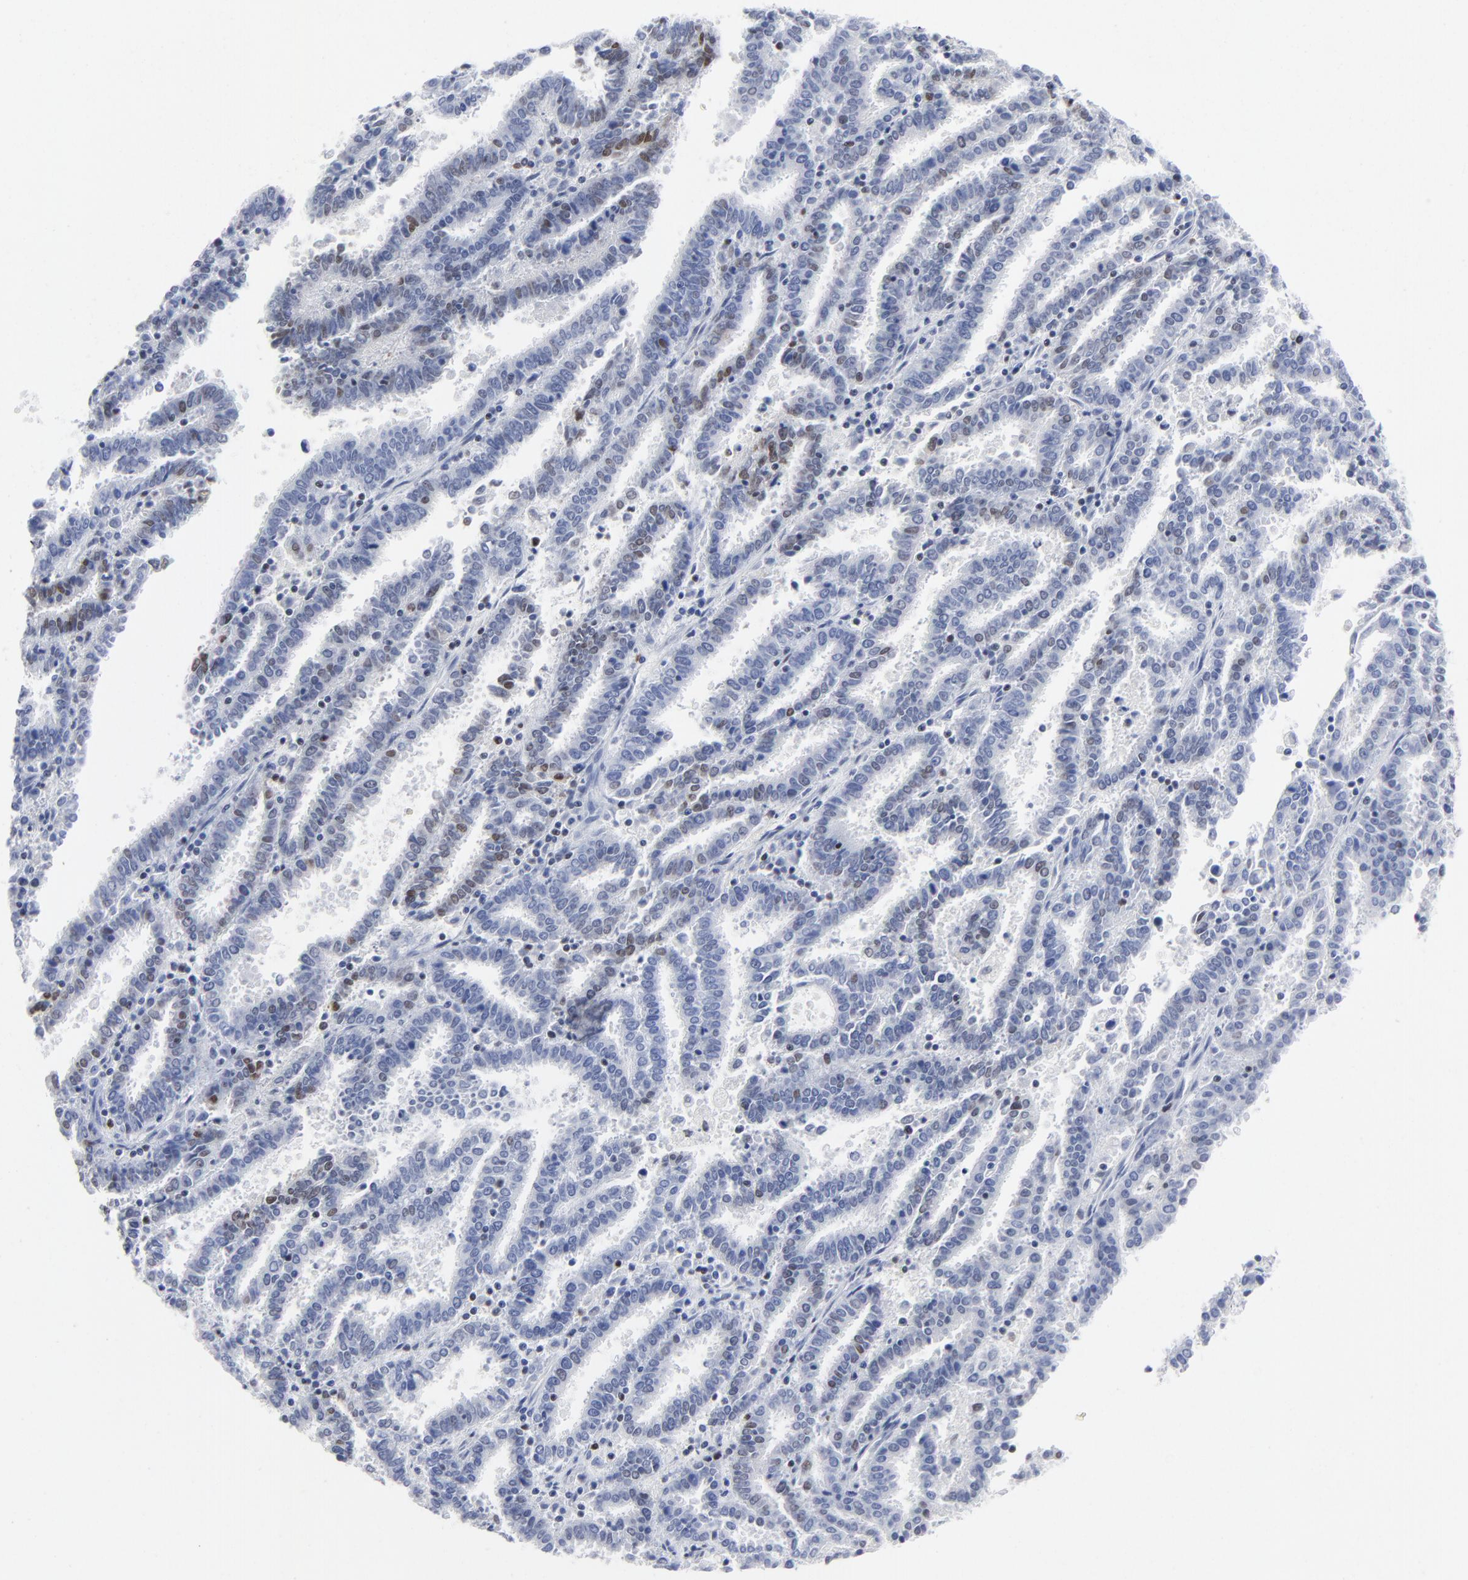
{"staining": {"intensity": "moderate", "quantity": "25%-75%", "location": "nuclear"}, "tissue": "endometrial cancer", "cell_type": "Tumor cells", "image_type": "cancer", "snomed": [{"axis": "morphology", "description": "Adenocarcinoma, NOS"}, {"axis": "topography", "description": "Uterus"}], "caption": "Immunohistochemistry of adenocarcinoma (endometrial) demonstrates medium levels of moderate nuclear expression in about 25%-75% of tumor cells. The protein of interest is stained brown, and the nuclei are stained in blue (DAB IHC with brightfield microscopy, high magnification).", "gene": "JUN", "patient": {"sex": "female", "age": 83}}